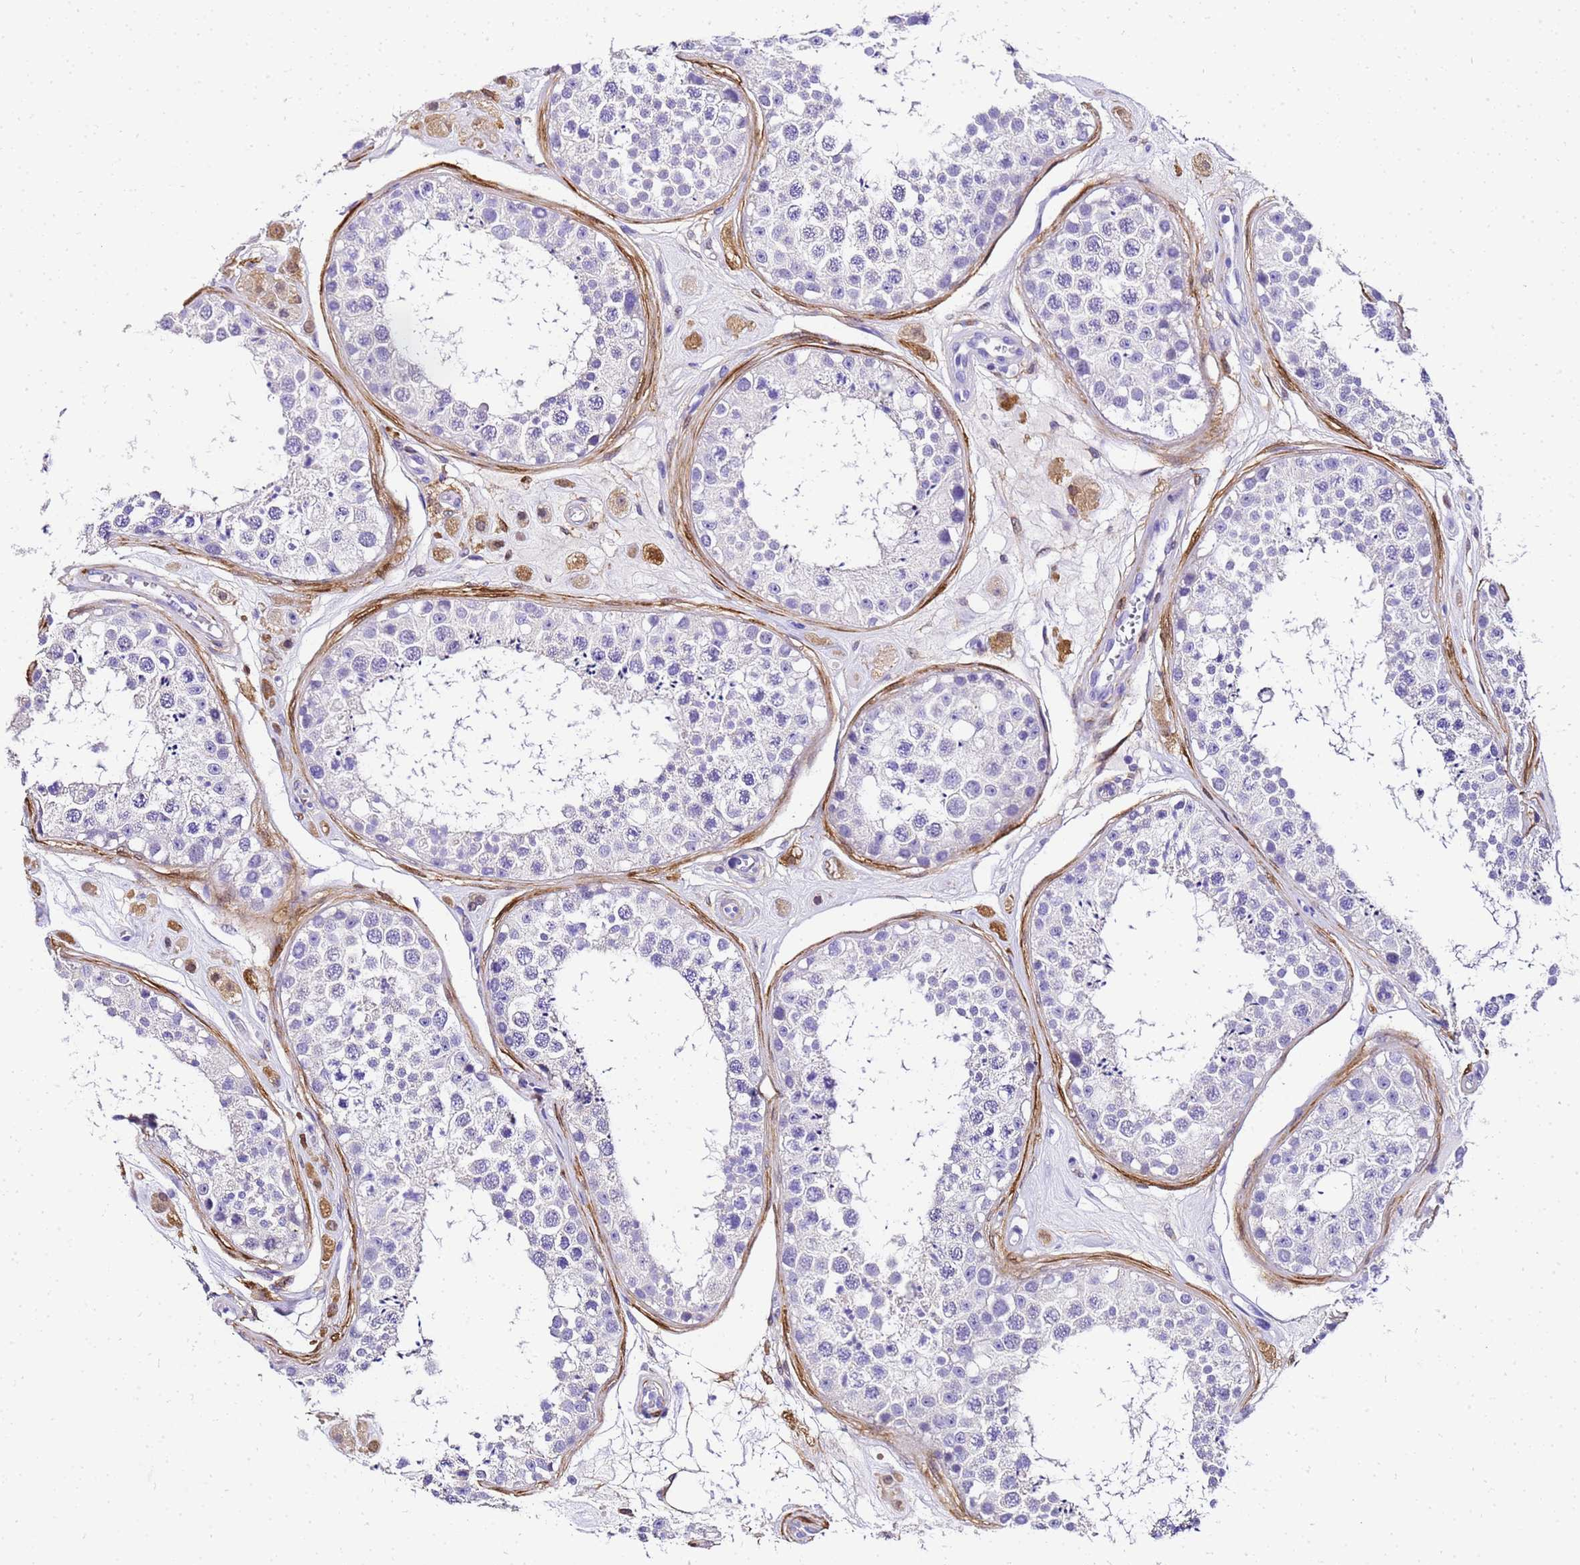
{"staining": {"intensity": "negative", "quantity": "none", "location": "none"}, "tissue": "testis", "cell_type": "Cells in seminiferous ducts", "image_type": "normal", "snomed": [{"axis": "morphology", "description": "Normal tissue, NOS"}, {"axis": "topography", "description": "Testis"}], "caption": "The image reveals no significant staining in cells in seminiferous ducts of testis.", "gene": "HSPB6", "patient": {"sex": "male", "age": 25}}